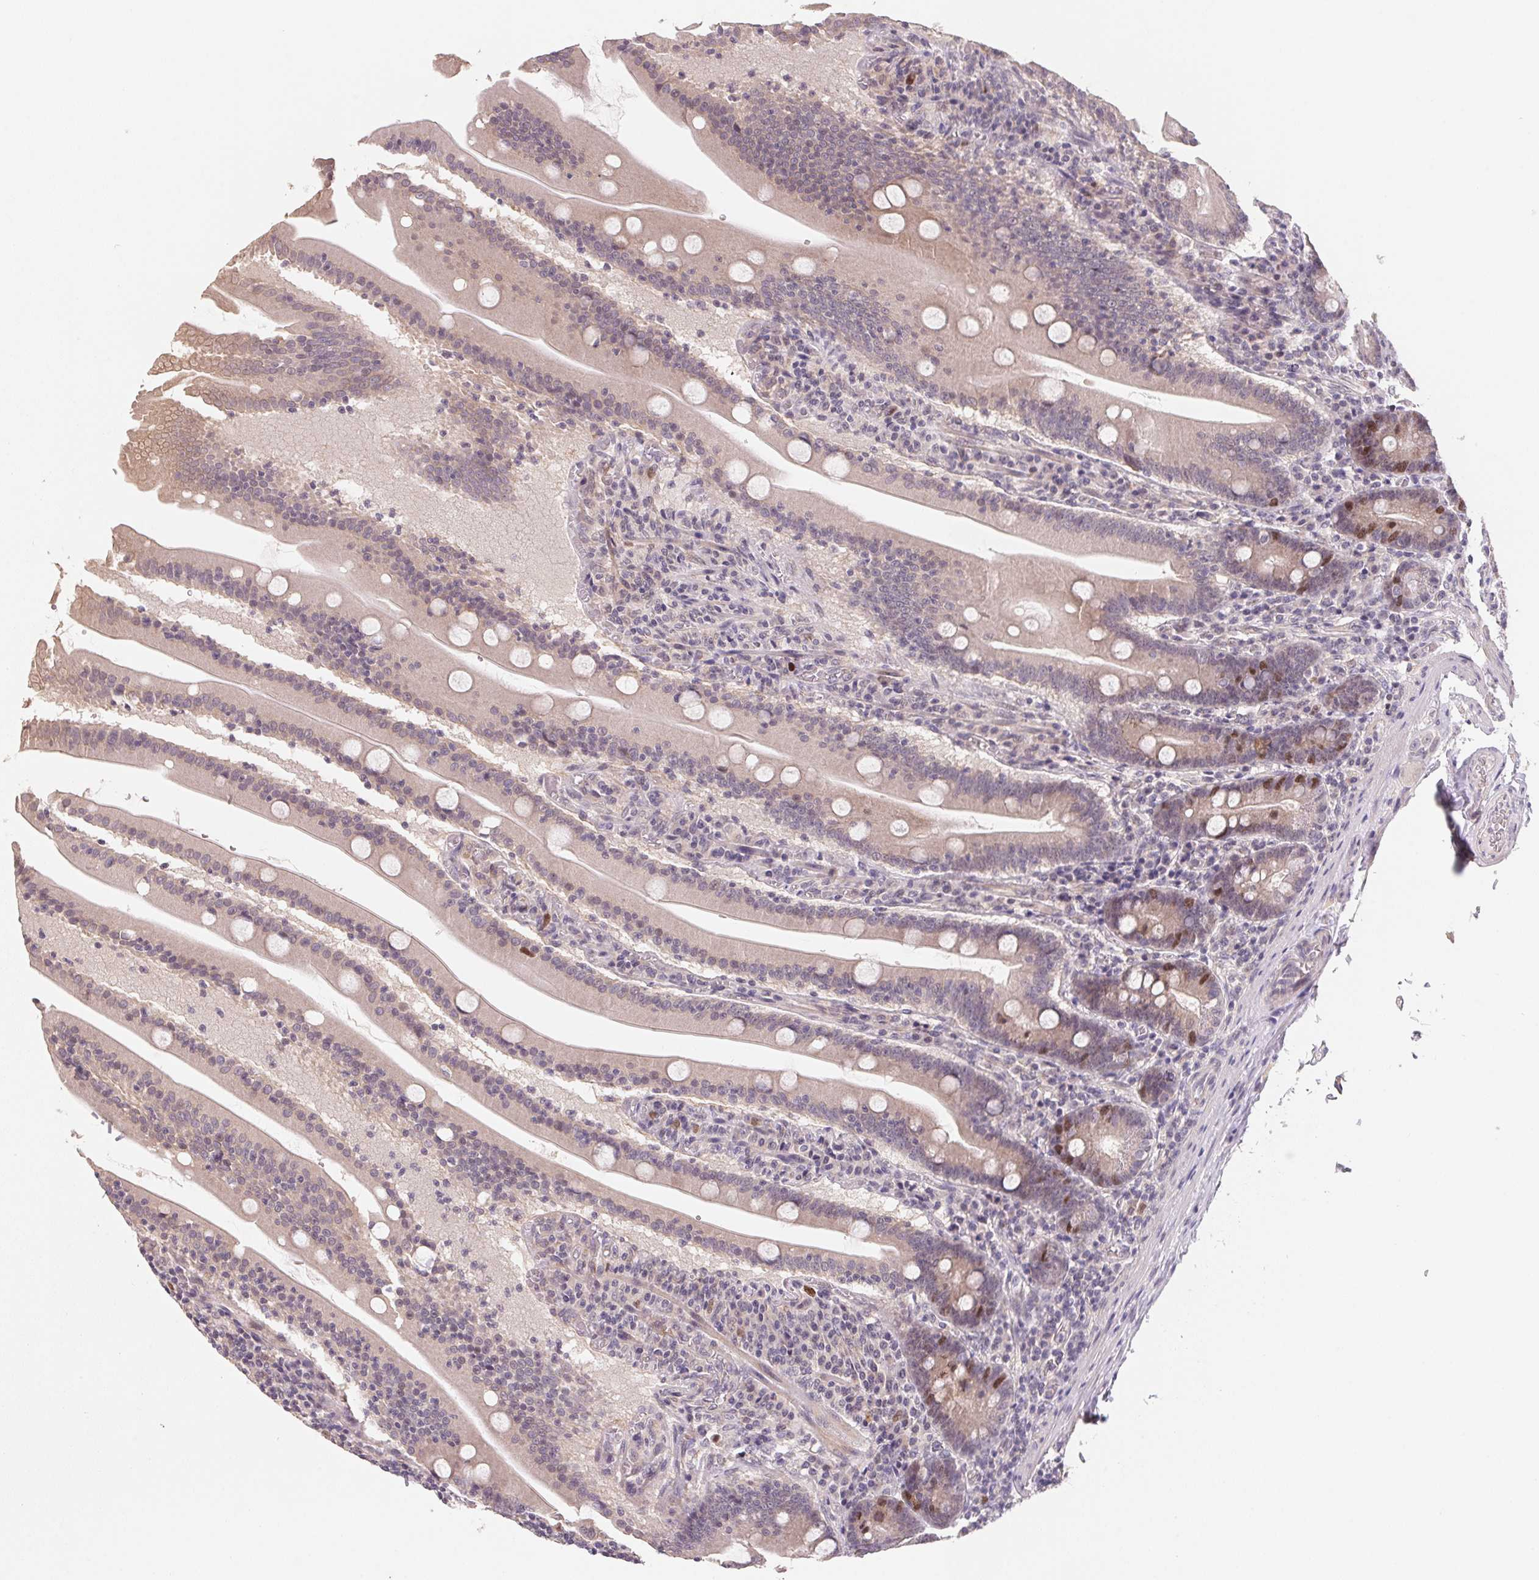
{"staining": {"intensity": "weak", "quantity": "25%-75%", "location": "cytoplasmic/membranous,nuclear"}, "tissue": "small intestine", "cell_type": "Glandular cells", "image_type": "normal", "snomed": [{"axis": "morphology", "description": "Normal tissue, NOS"}, {"axis": "topography", "description": "Small intestine"}], "caption": "IHC photomicrograph of normal human small intestine stained for a protein (brown), which demonstrates low levels of weak cytoplasmic/membranous,nuclear expression in approximately 25%-75% of glandular cells.", "gene": "KIFC1", "patient": {"sex": "male", "age": 37}}